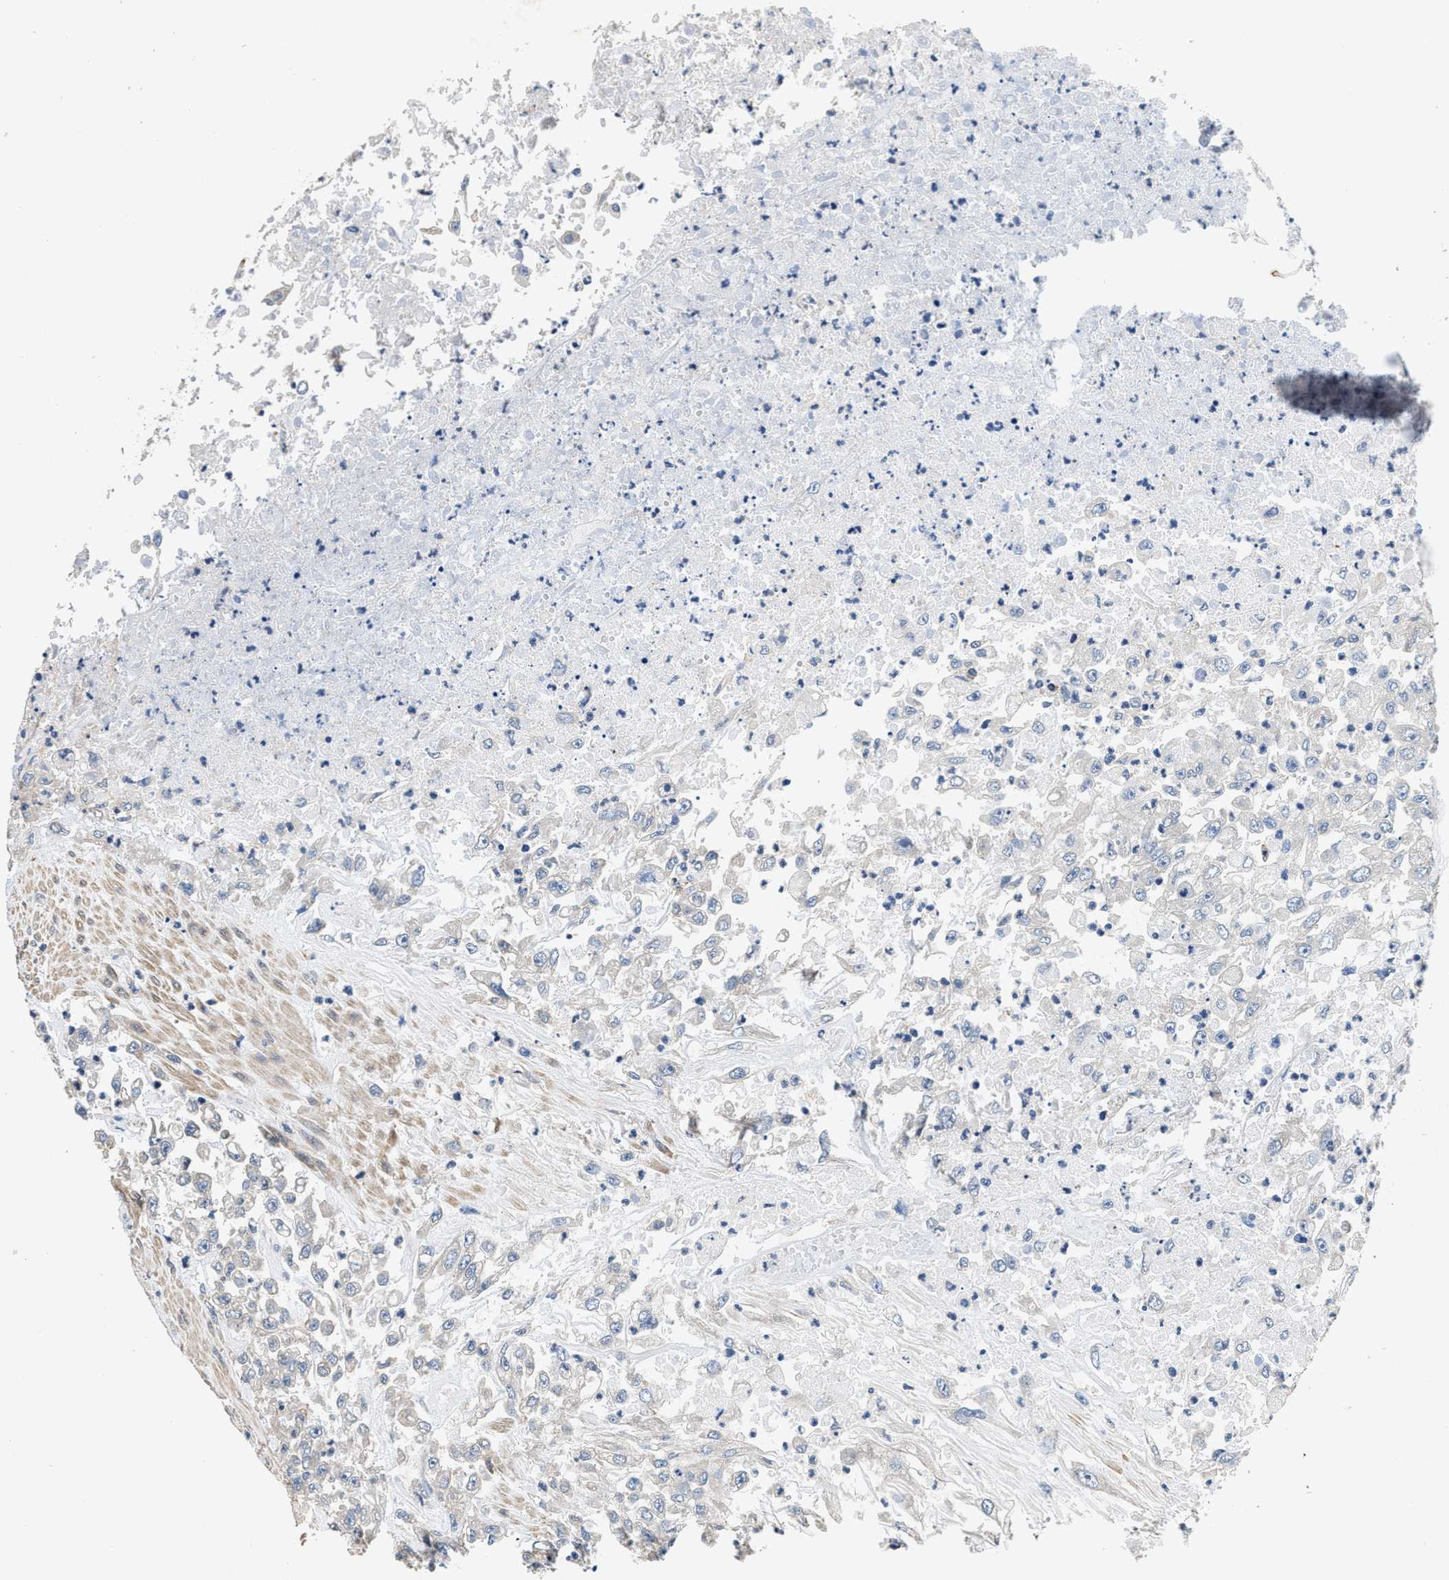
{"staining": {"intensity": "negative", "quantity": "none", "location": "none"}, "tissue": "urothelial cancer", "cell_type": "Tumor cells", "image_type": "cancer", "snomed": [{"axis": "morphology", "description": "Urothelial carcinoma, High grade"}, {"axis": "topography", "description": "Urinary bladder"}], "caption": "Immunohistochemistry of human urothelial cancer demonstrates no expression in tumor cells.", "gene": "ANKIB1", "patient": {"sex": "male", "age": 46}}